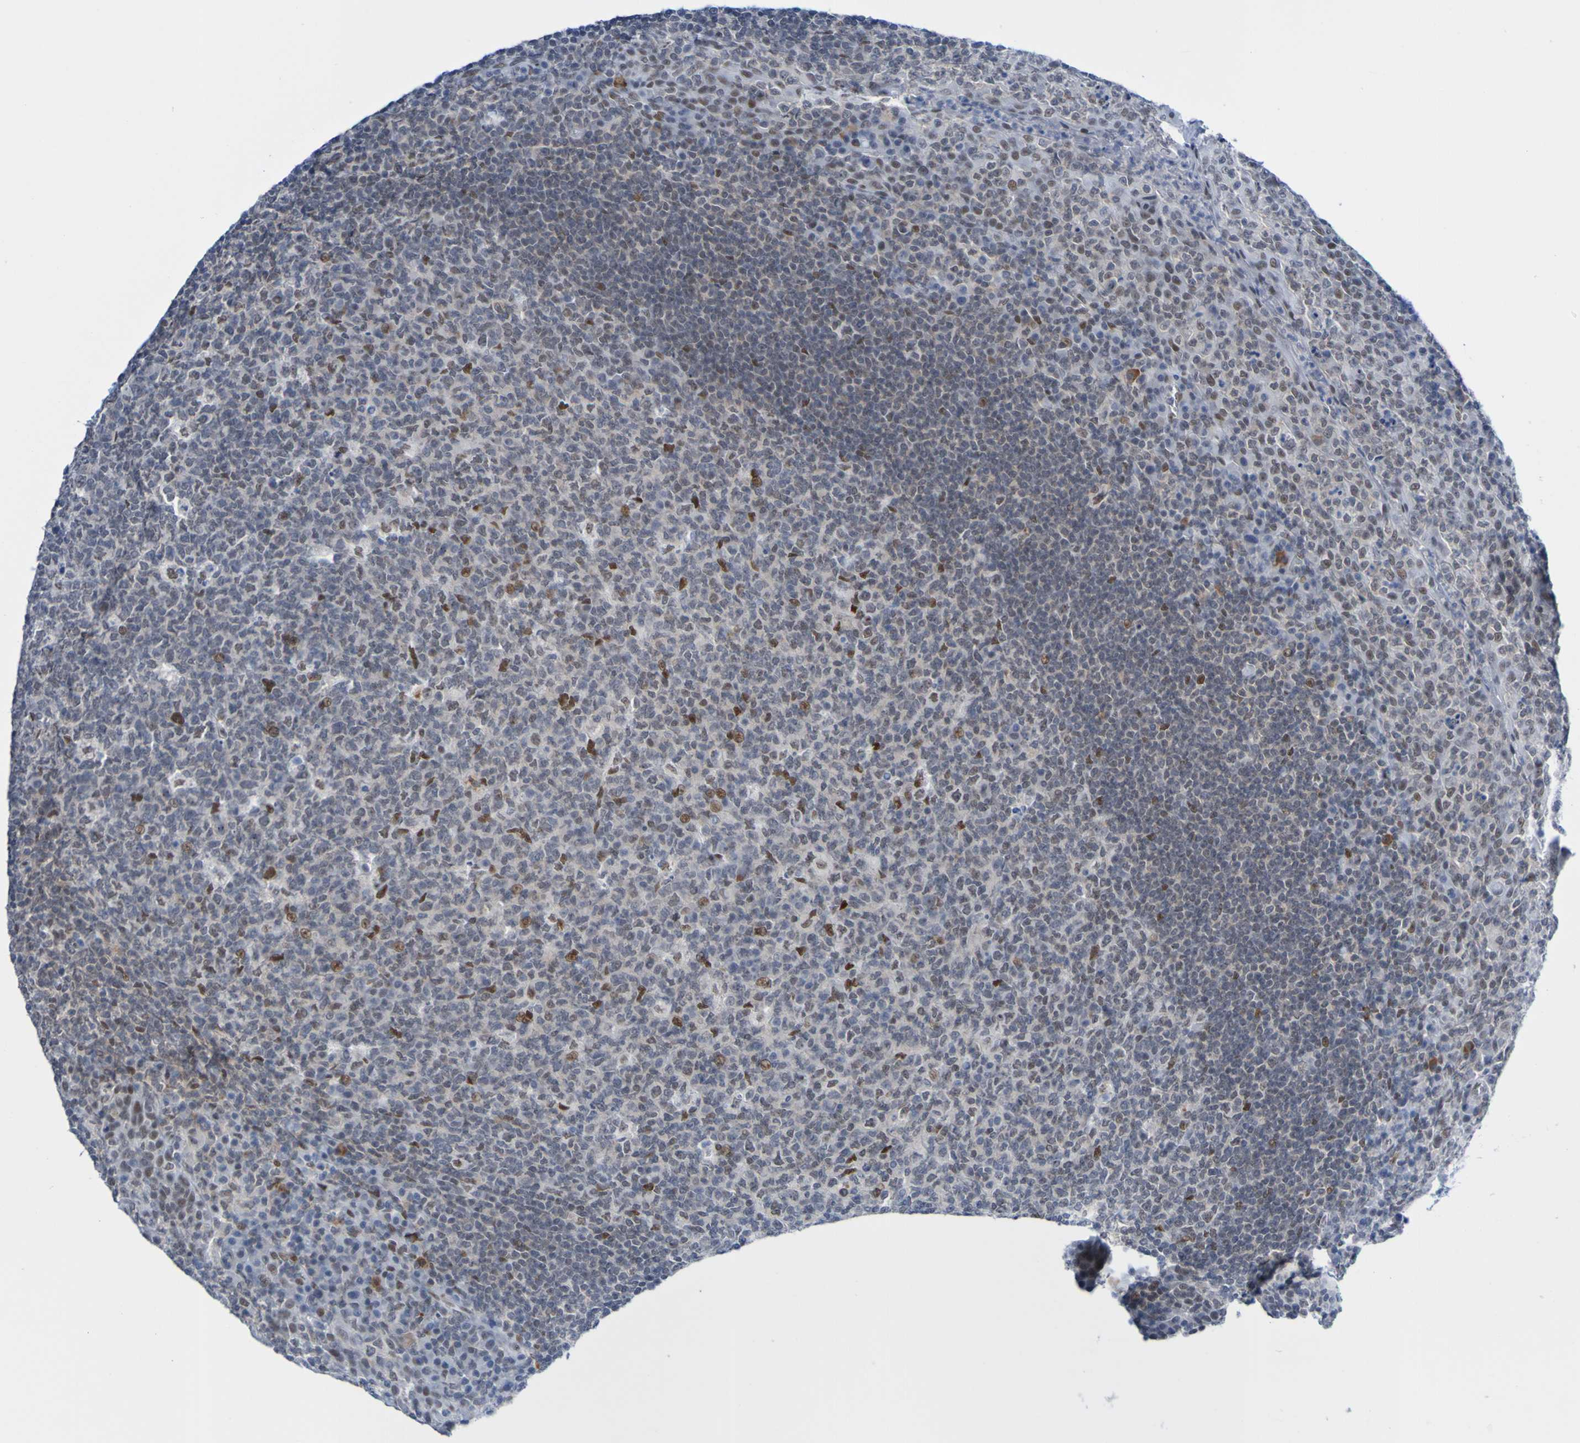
{"staining": {"intensity": "moderate", "quantity": "25%-75%", "location": "nuclear"}, "tissue": "tonsil", "cell_type": "Germinal center cells", "image_type": "normal", "snomed": [{"axis": "morphology", "description": "Normal tissue, NOS"}, {"axis": "topography", "description": "Tonsil"}], "caption": "A micrograph of tonsil stained for a protein shows moderate nuclear brown staining in germinal center cells.", "gene": "PCGF1", "patient": {"sex": "male", "age": 17}}